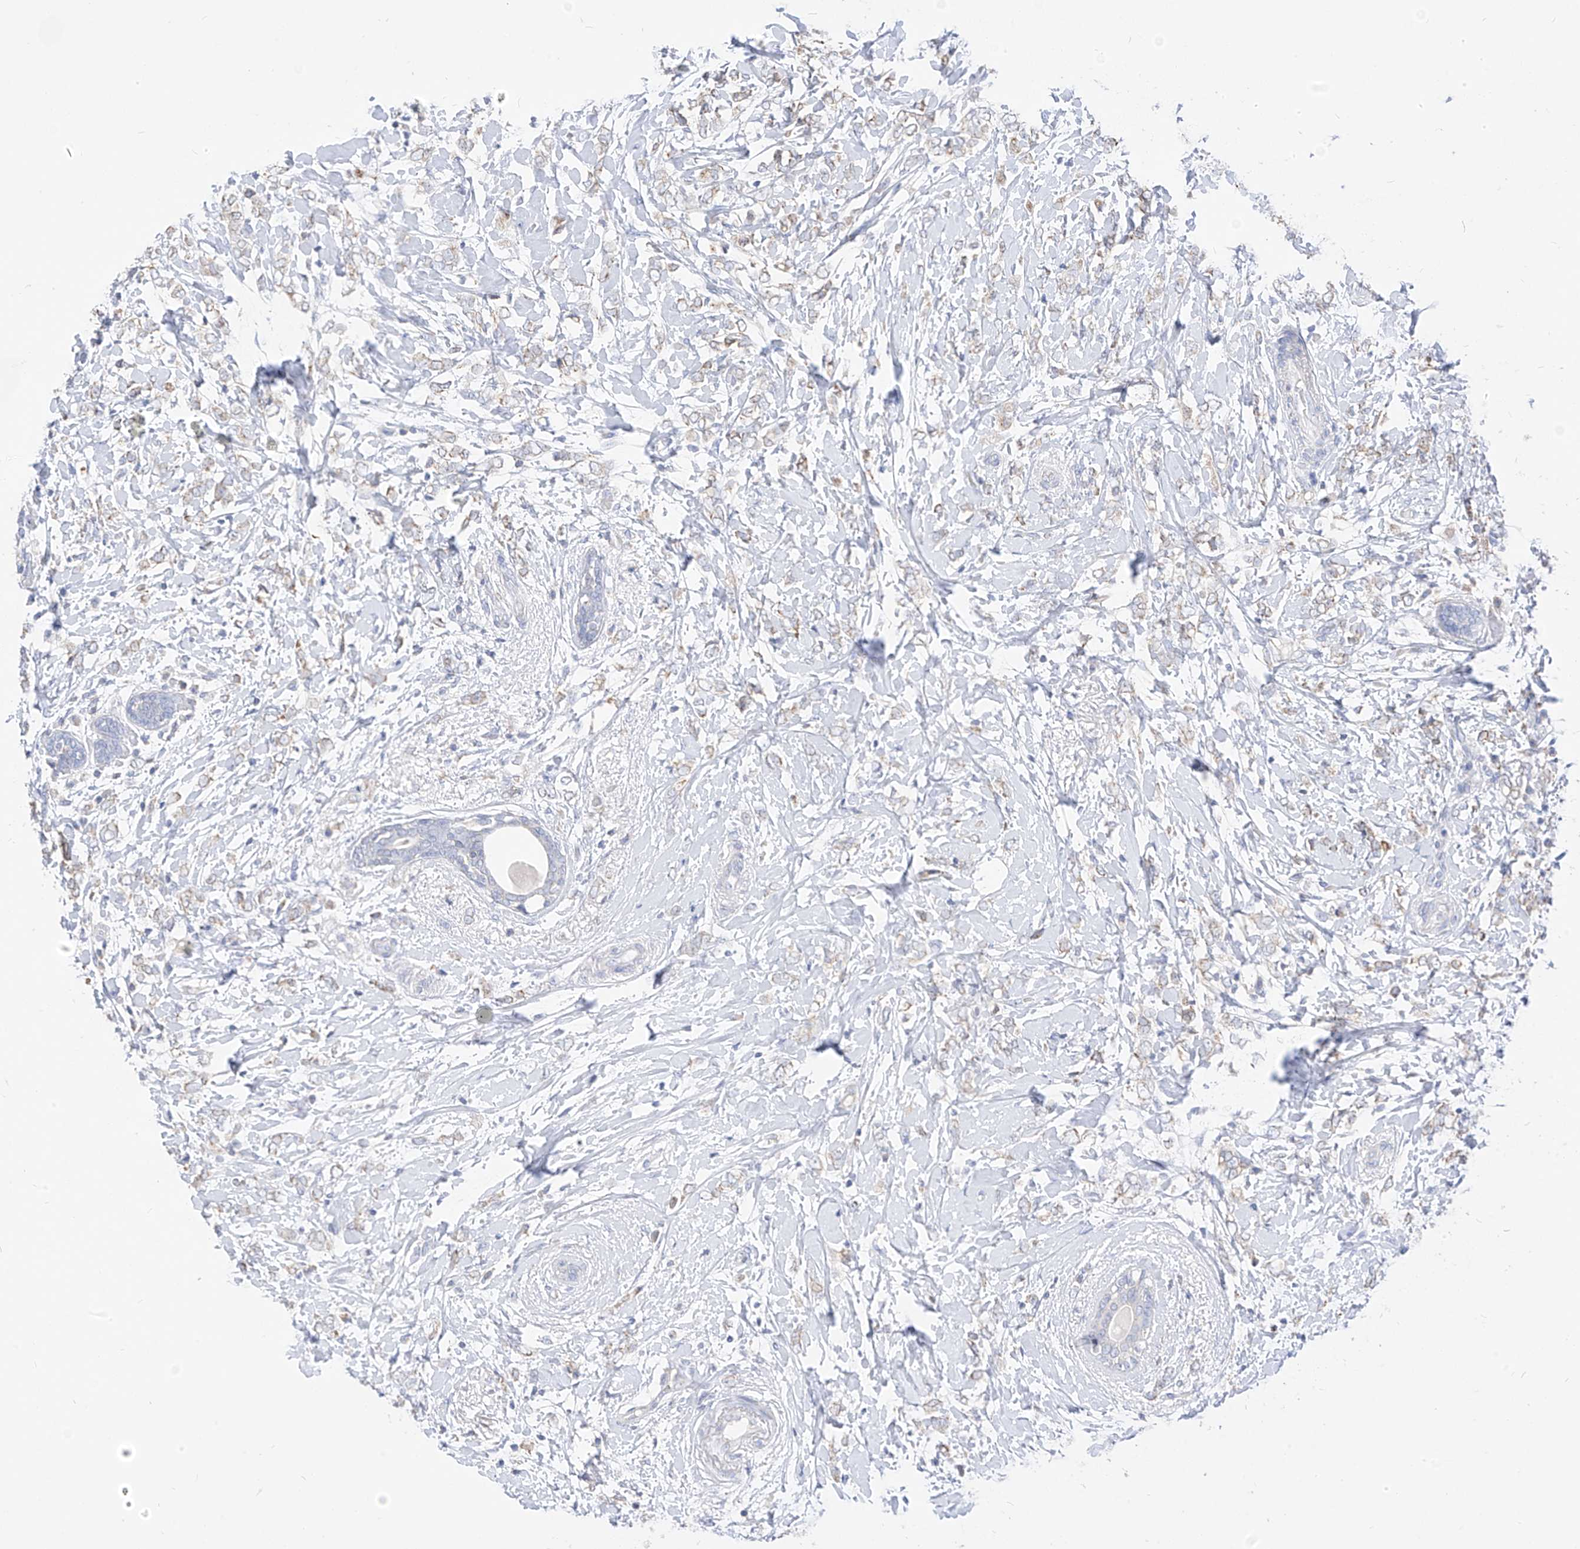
{"staining": {"intensity": "negative", "quantity": "none", "location": "none"}, "tissue": "breast cancer", "cell_type": "Tumor cells", "image_type": "cancer", "snomed": [{"axis": "morphology", "description": "Normal tissue, NOS"}, {"axis": "morphology", "description": "Lobular carcinoma"}, {"axis": "topography", "description": "Breast"}], "caption": "Breast cancer was stained to show a protein in brown. There is no significant expression in tumor cells.", "gene": "RASA2", "patient": {"sex": "female", "age": 47}}